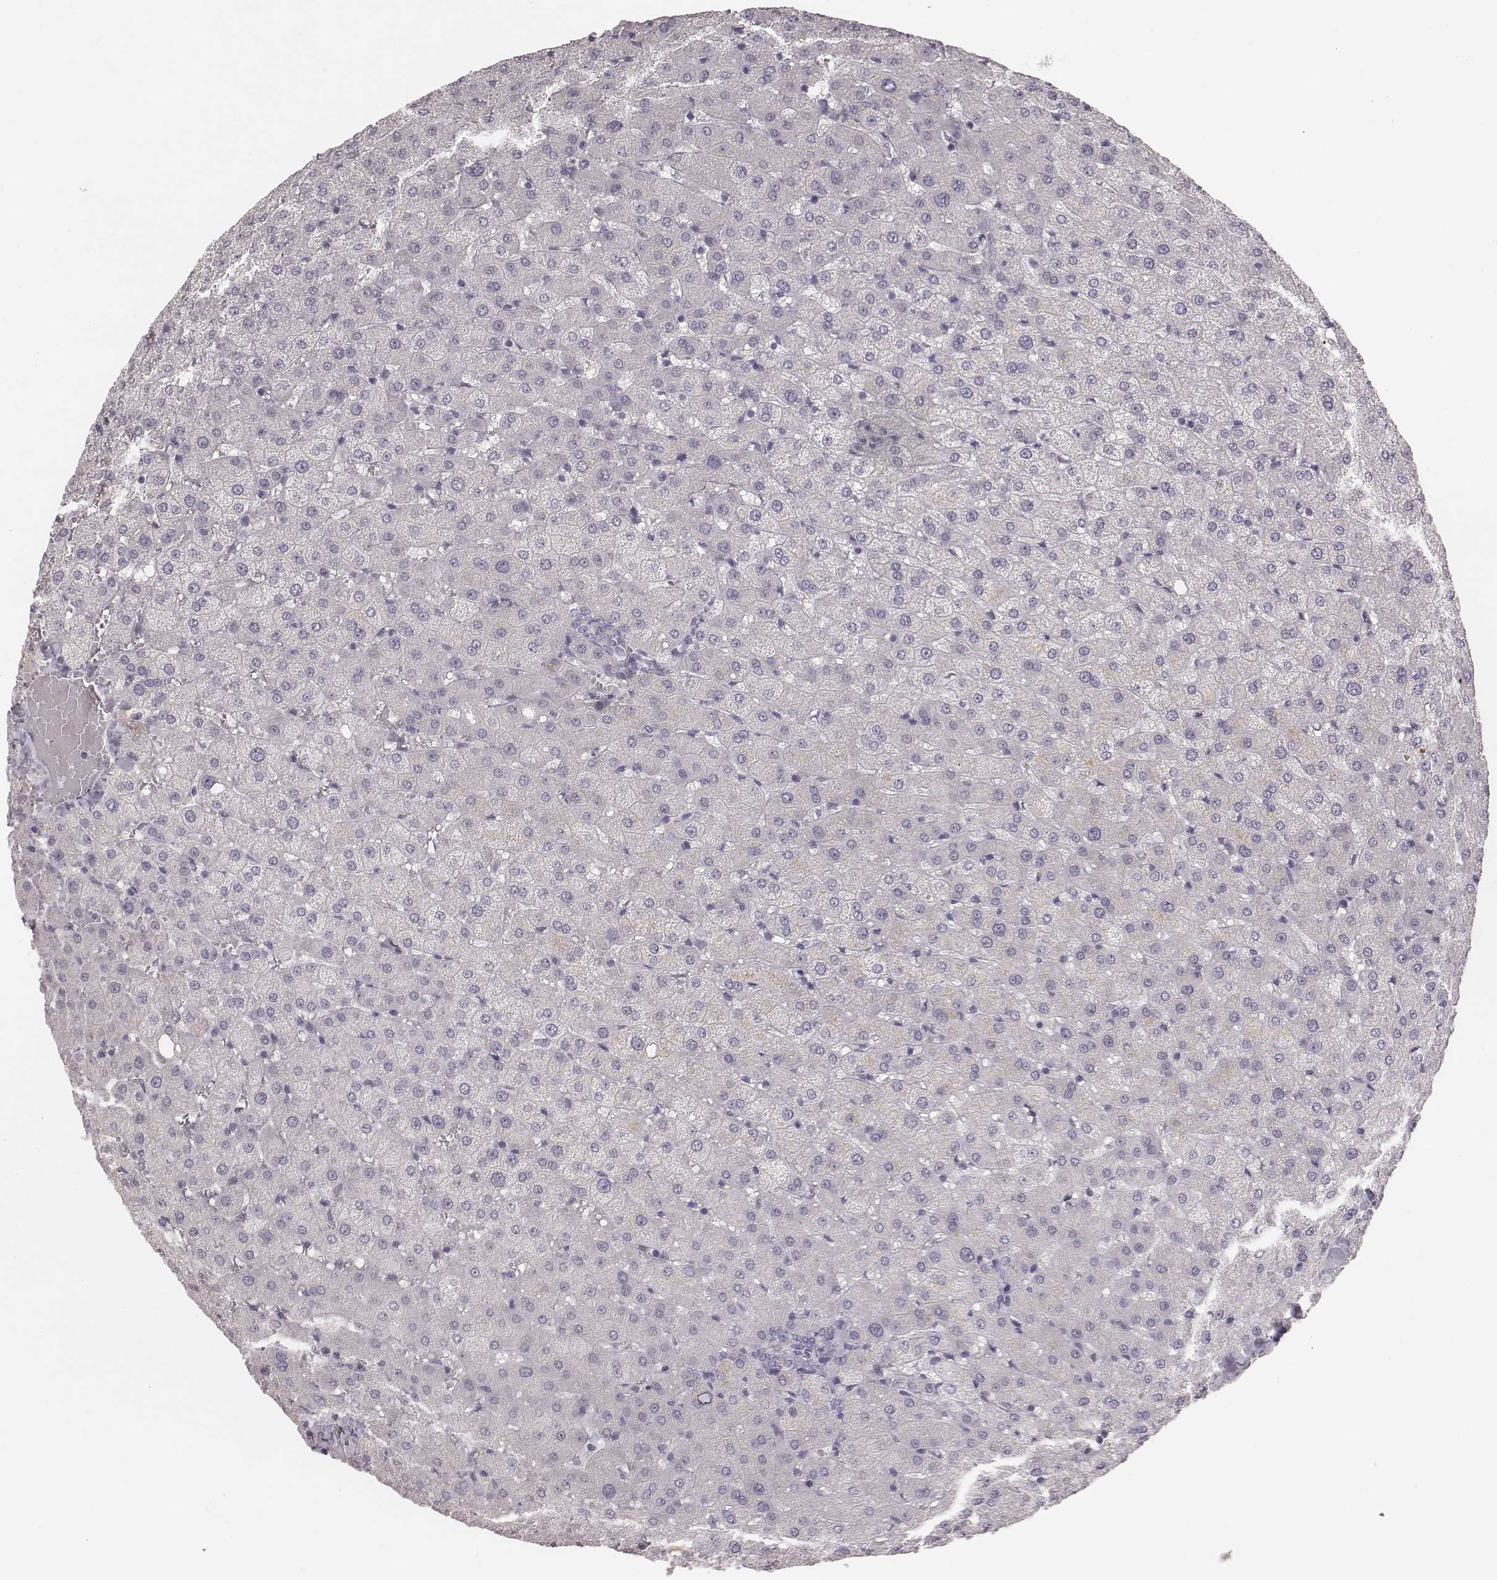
{"staining": {"intensity": "negative", "quantity": "none", "location": "none"}, "tissue": "liver", "cell_type": "Cholangiocytes", "image_type": "normal", "snomed": [{"axis": "morphology", "description": "Normal tissue, NOS"}, {"axis": "topography", "description": "Liver"}], "caption": "Histopathology image shows no significant protein positivity in cholangiocytes of normal liver.", "gene": "CFTR", "patient": {"sex": "female", "age": 50}}